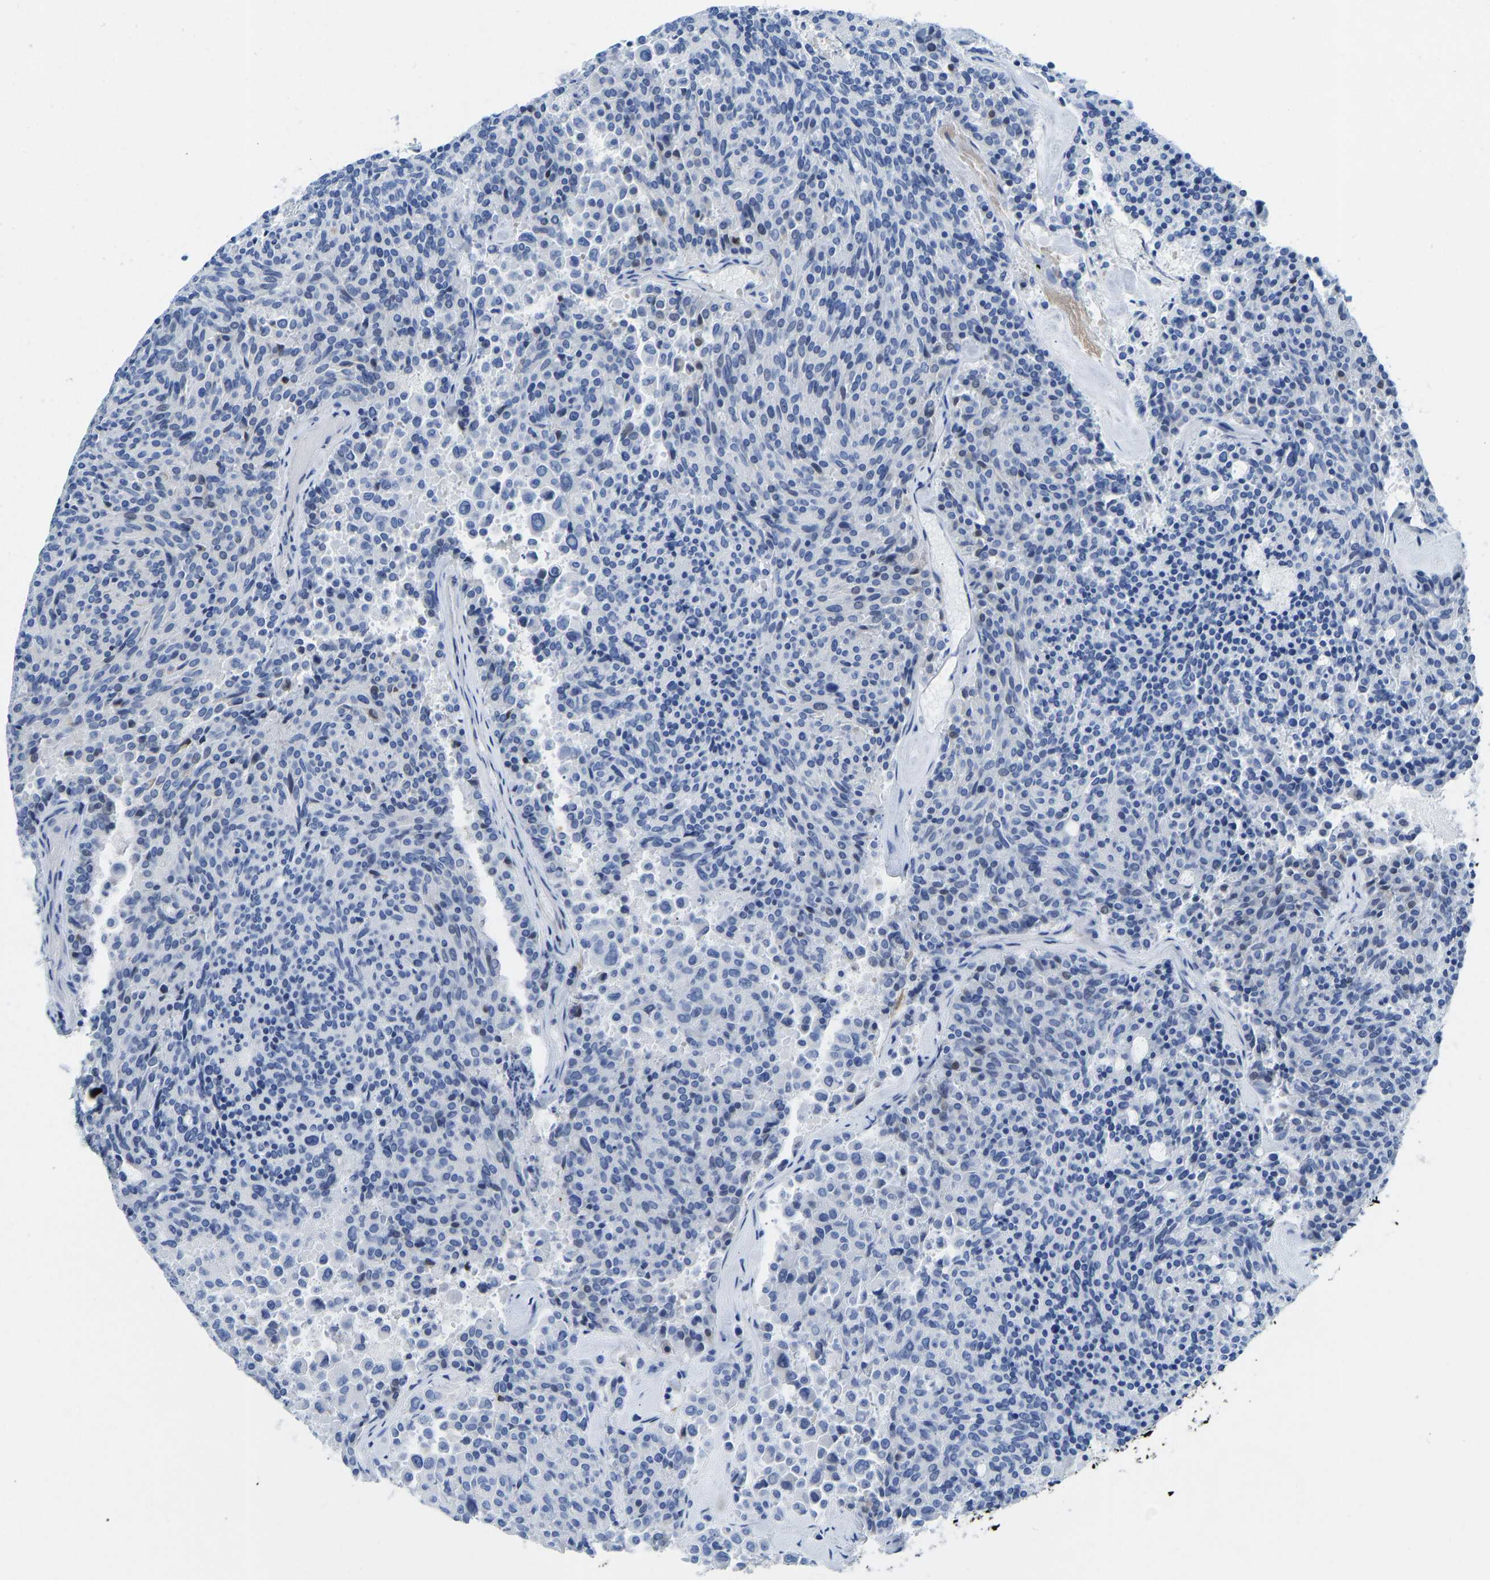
{"staining": {"intensity": "negative", "quantity": "none", "location": "none"}, "tissue": "carcinoid", "cell_type": "Tumor cells", "image_type": "cancer", "snomed": [{"axis": "morphology", "description": "Carcinoid, malignant, NOS"}, {"axis": "topography", "description": "Pancreas"}], "caption": "The histopathology image reveals no staining of tumor cells in carcinoid.", "gene": "NKAIN3", "patient": {"sex": "female", "age": 54}}